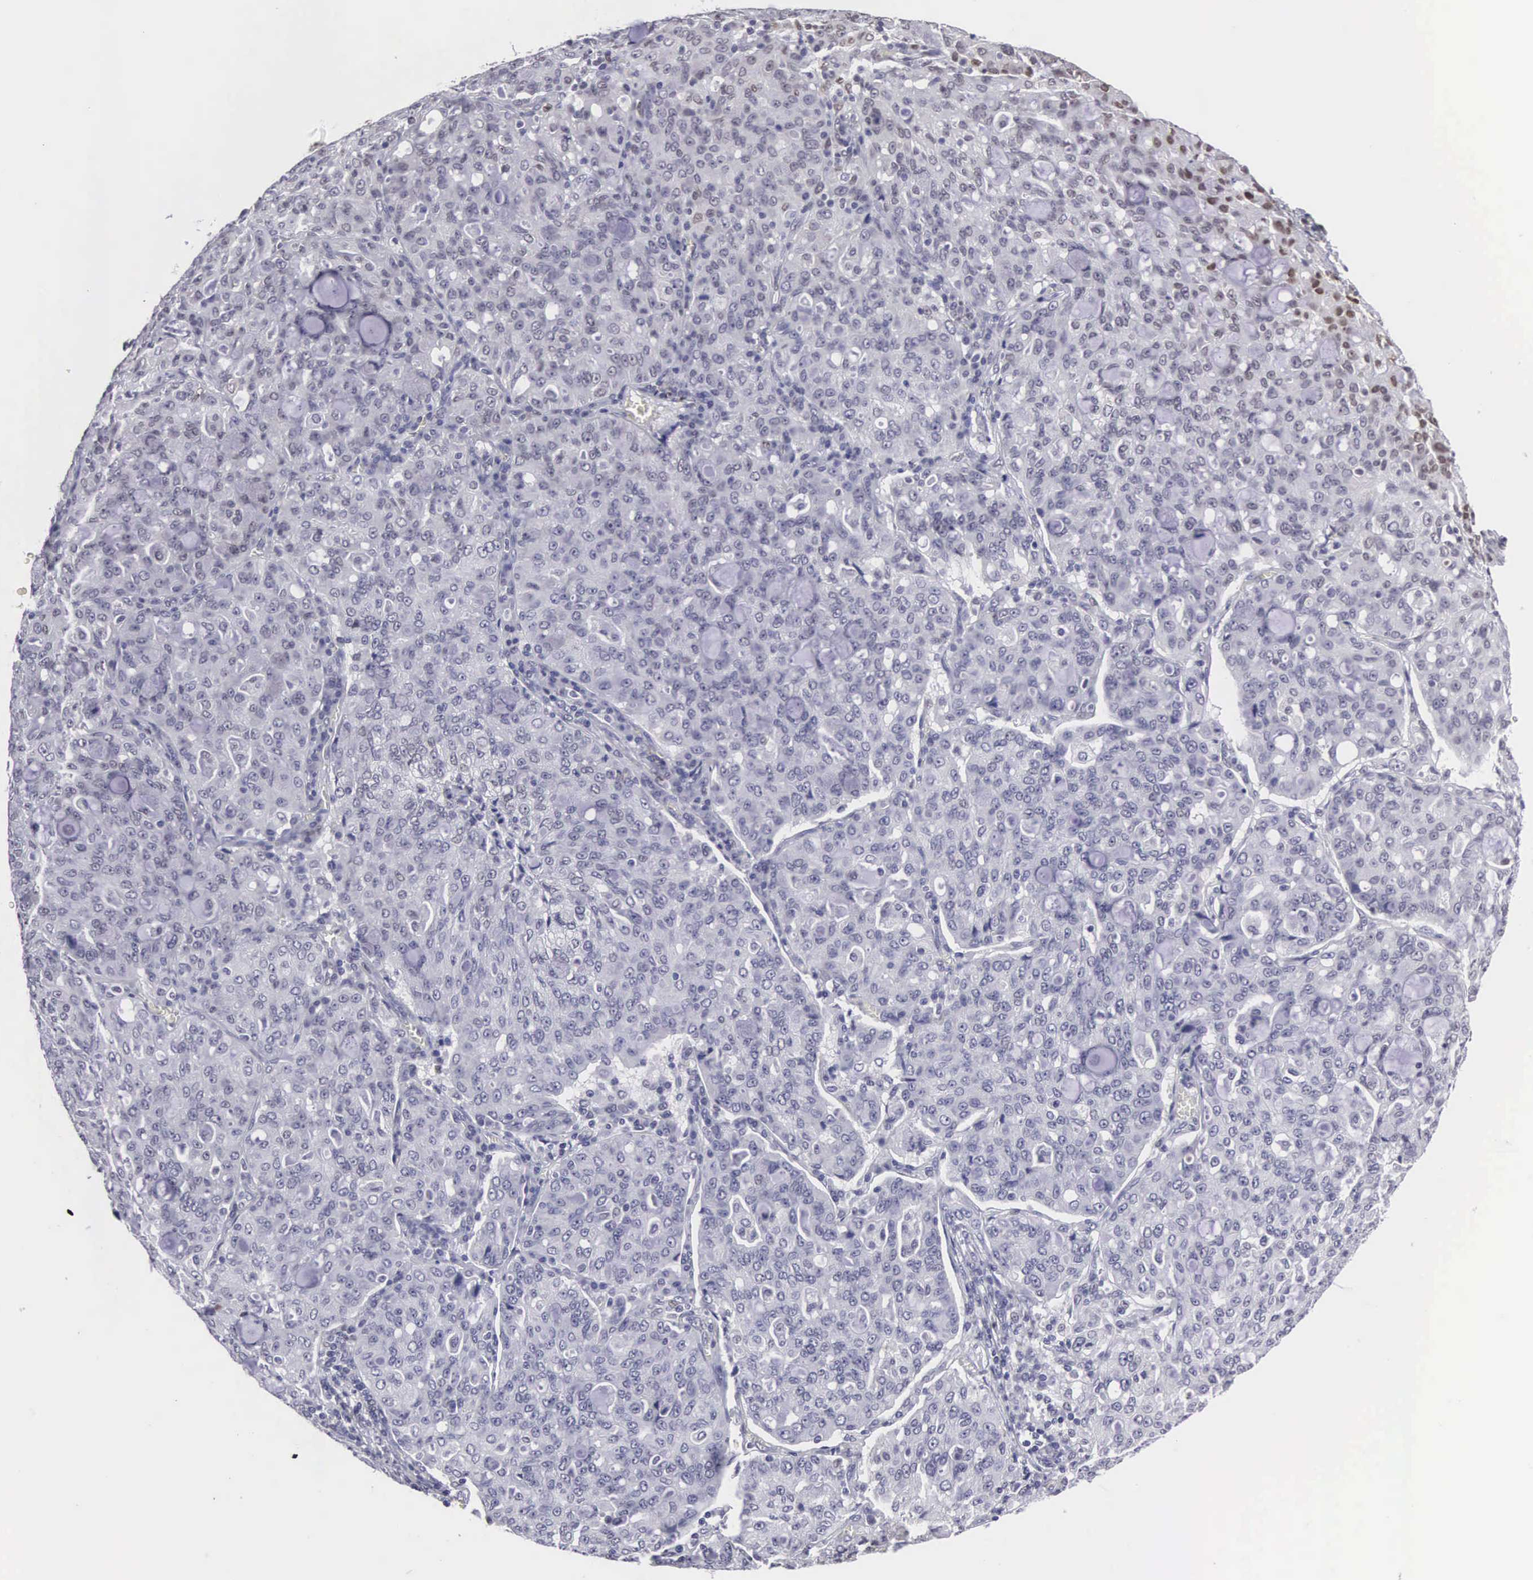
{"staining": {"intensity": "negative", "quantity": "none", "location": "none"}, "tissue": "lung cancer", "cell_type": "Tumor cells", "image_type": "cancer", "snomed": [{"axis": "morphology", "description": "Adenocarcinoma, NOS"}, {"axis": "topography", "description": "Lung"}], "caption": "High power microscopy micrograph of an IHC photomicrograph of lung cancer, revealing no significant positivity in tumor cells.", "gene": "ETV6", "patient": {"sex": "female", "age": 44}}